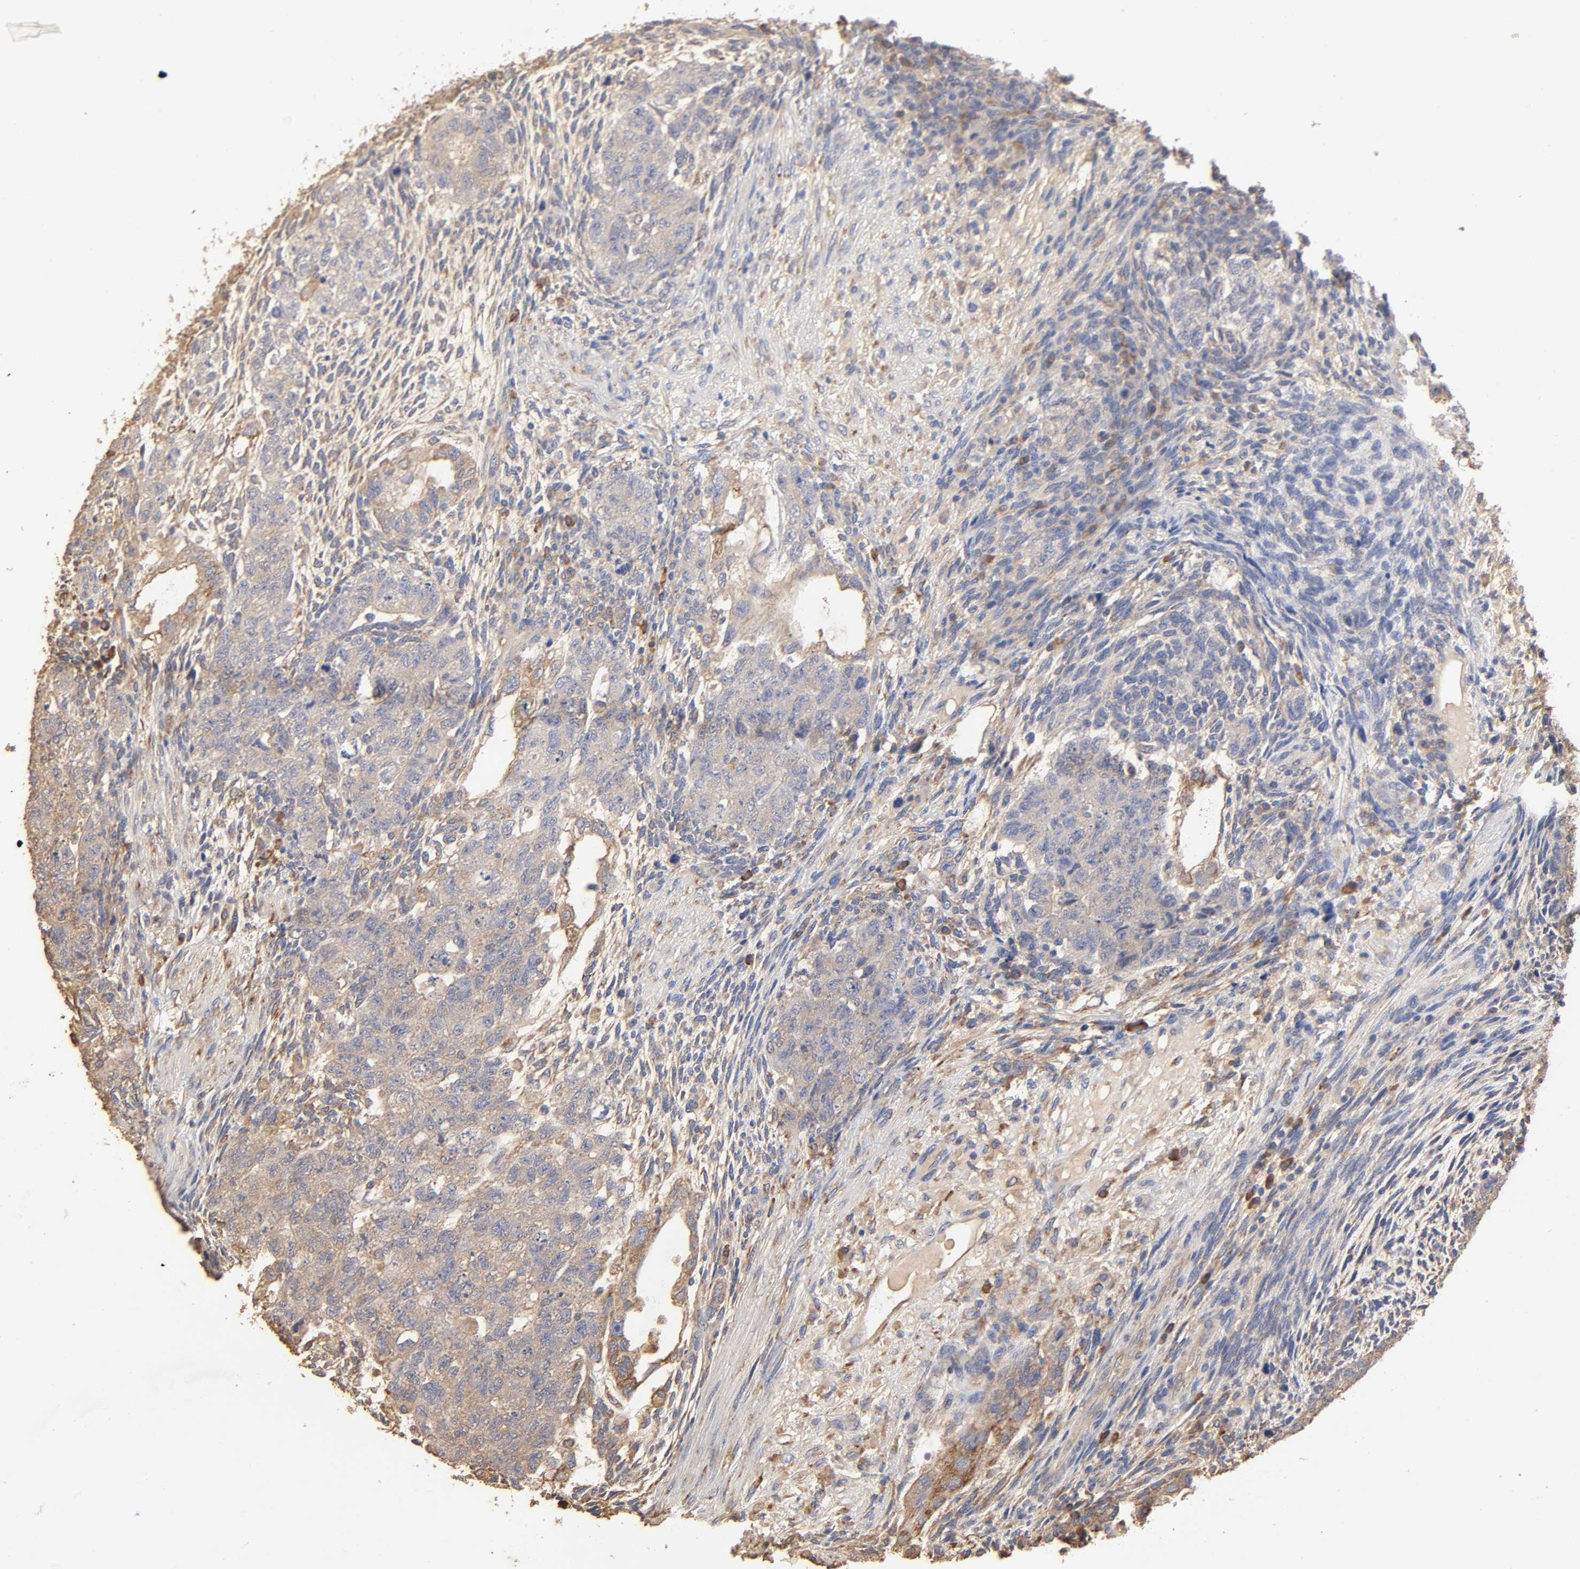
{"staining": {"intensity": "weak", "quantity": "25%-75%", "location": "cytoplasmic/membranous"}, "tissue": "testis cancer", "cell_type": "Tumor cells", "image_type": "cancer", "snomed": [{"axis": "morphology", "description": "Normal tissue, NOS"}, {"axis": "morphology", "description": "Carcinoma, Embryonal, NOS"}, {"axis": "topography", "description": "Testis"}], "caption": "Immunohistochemical staining of embryonal carcinoma (testis) shows weak cytoplasmic/membranous protein expression in approximately 25%-75% of tumor cells.", "gene": "EIF4G2", "patient": {"sex": "male", "age": 36}}